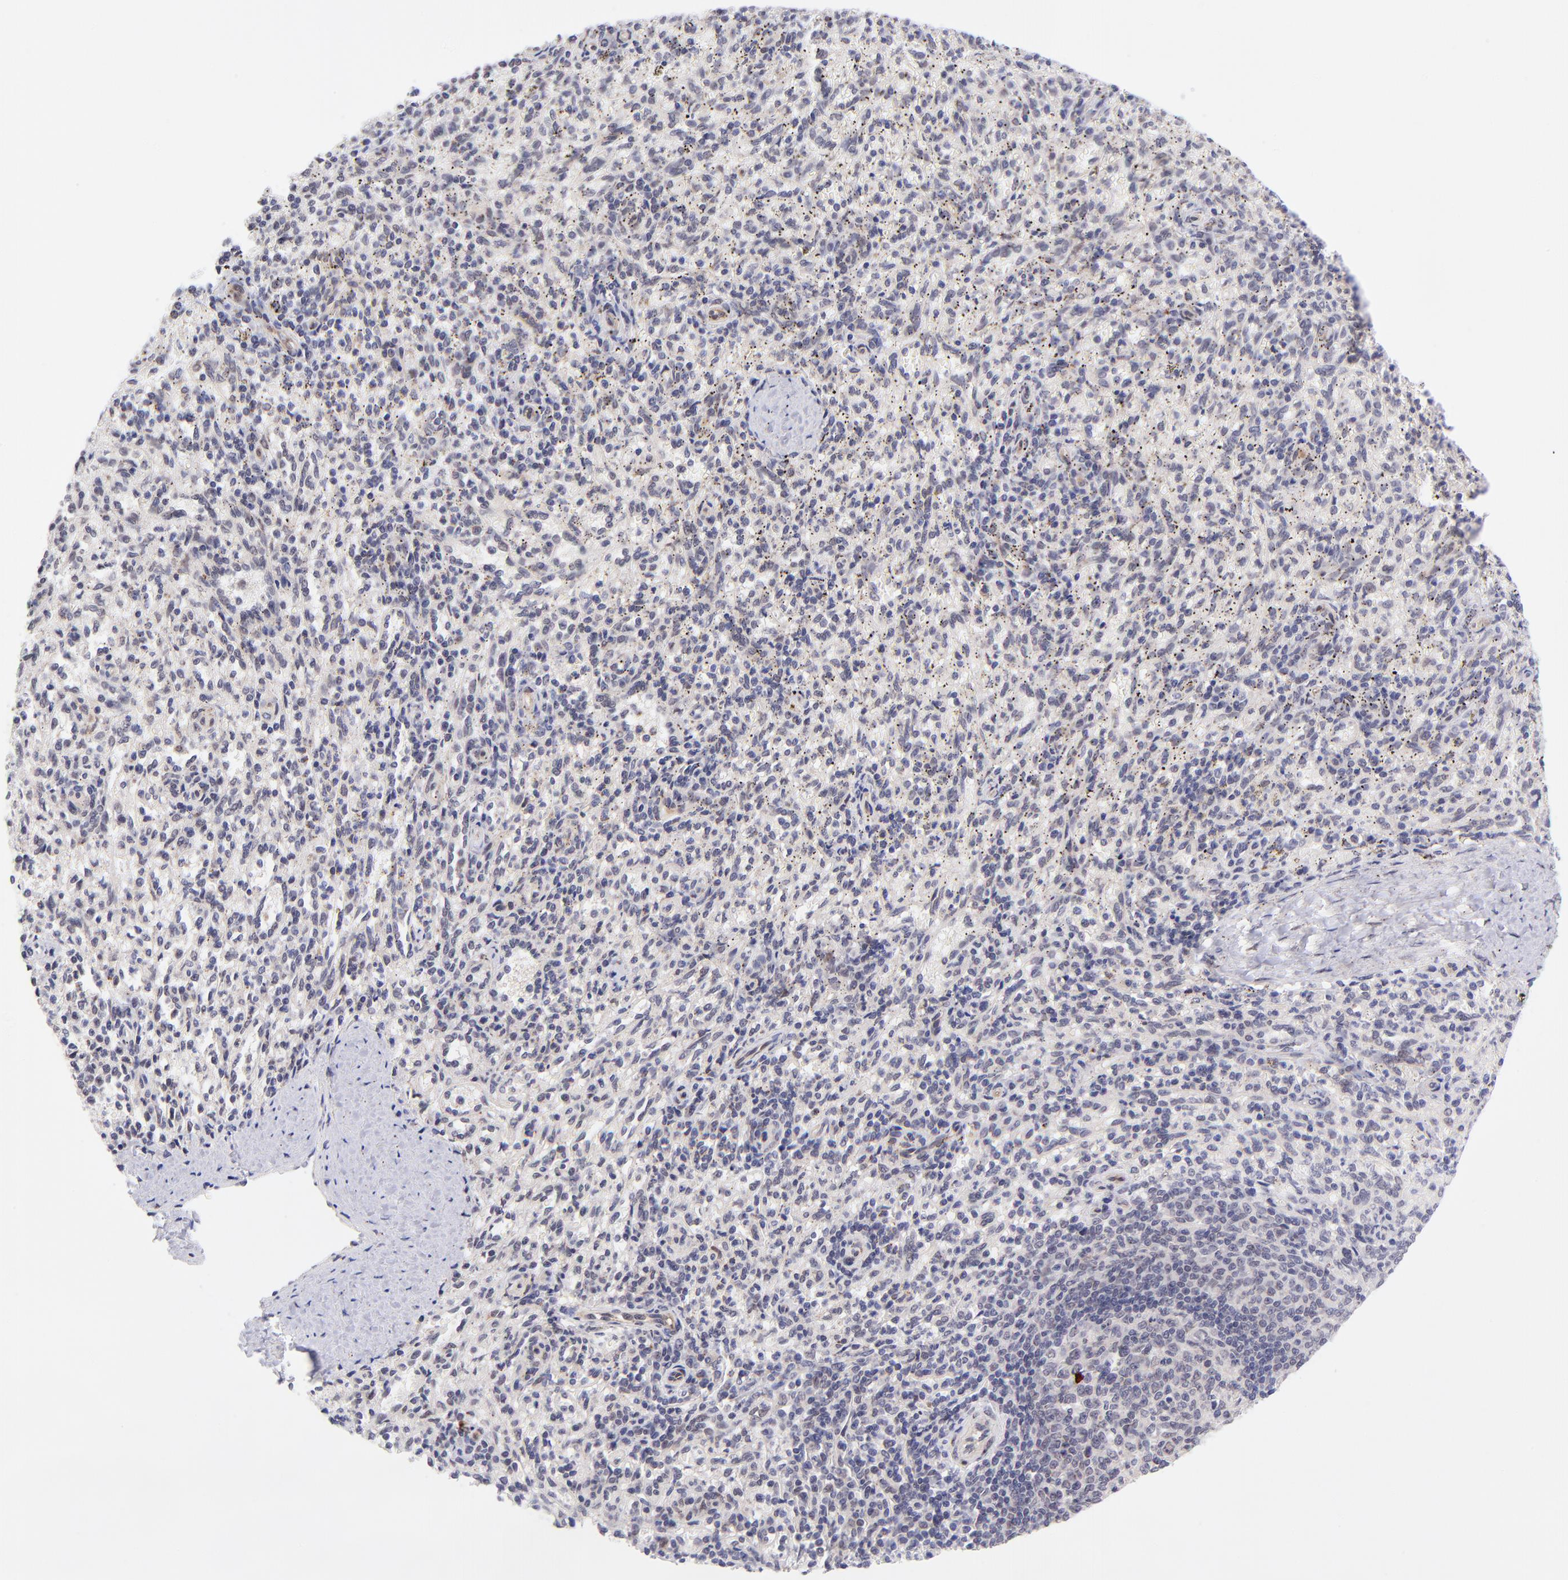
{"staining": {"intensity": "negative", "quantity": "none", "location": "none"}, "tissue": "spleen", "cell_type": "Cells in red pulp", "image_type": "normal", "snomed": [{"axis": "morphology", "description": "Normal tissue, NOS"}, {"axis": "topography", "description": "Spleen"}], "caption": "DAB (3,3'-diaminobenzidine) immunohistochemical staining of normal human spleen reveals no significant positivity in cells in red pulp.", "gene": "SOX6", "patient": {"sex": "female", "age": 10}}